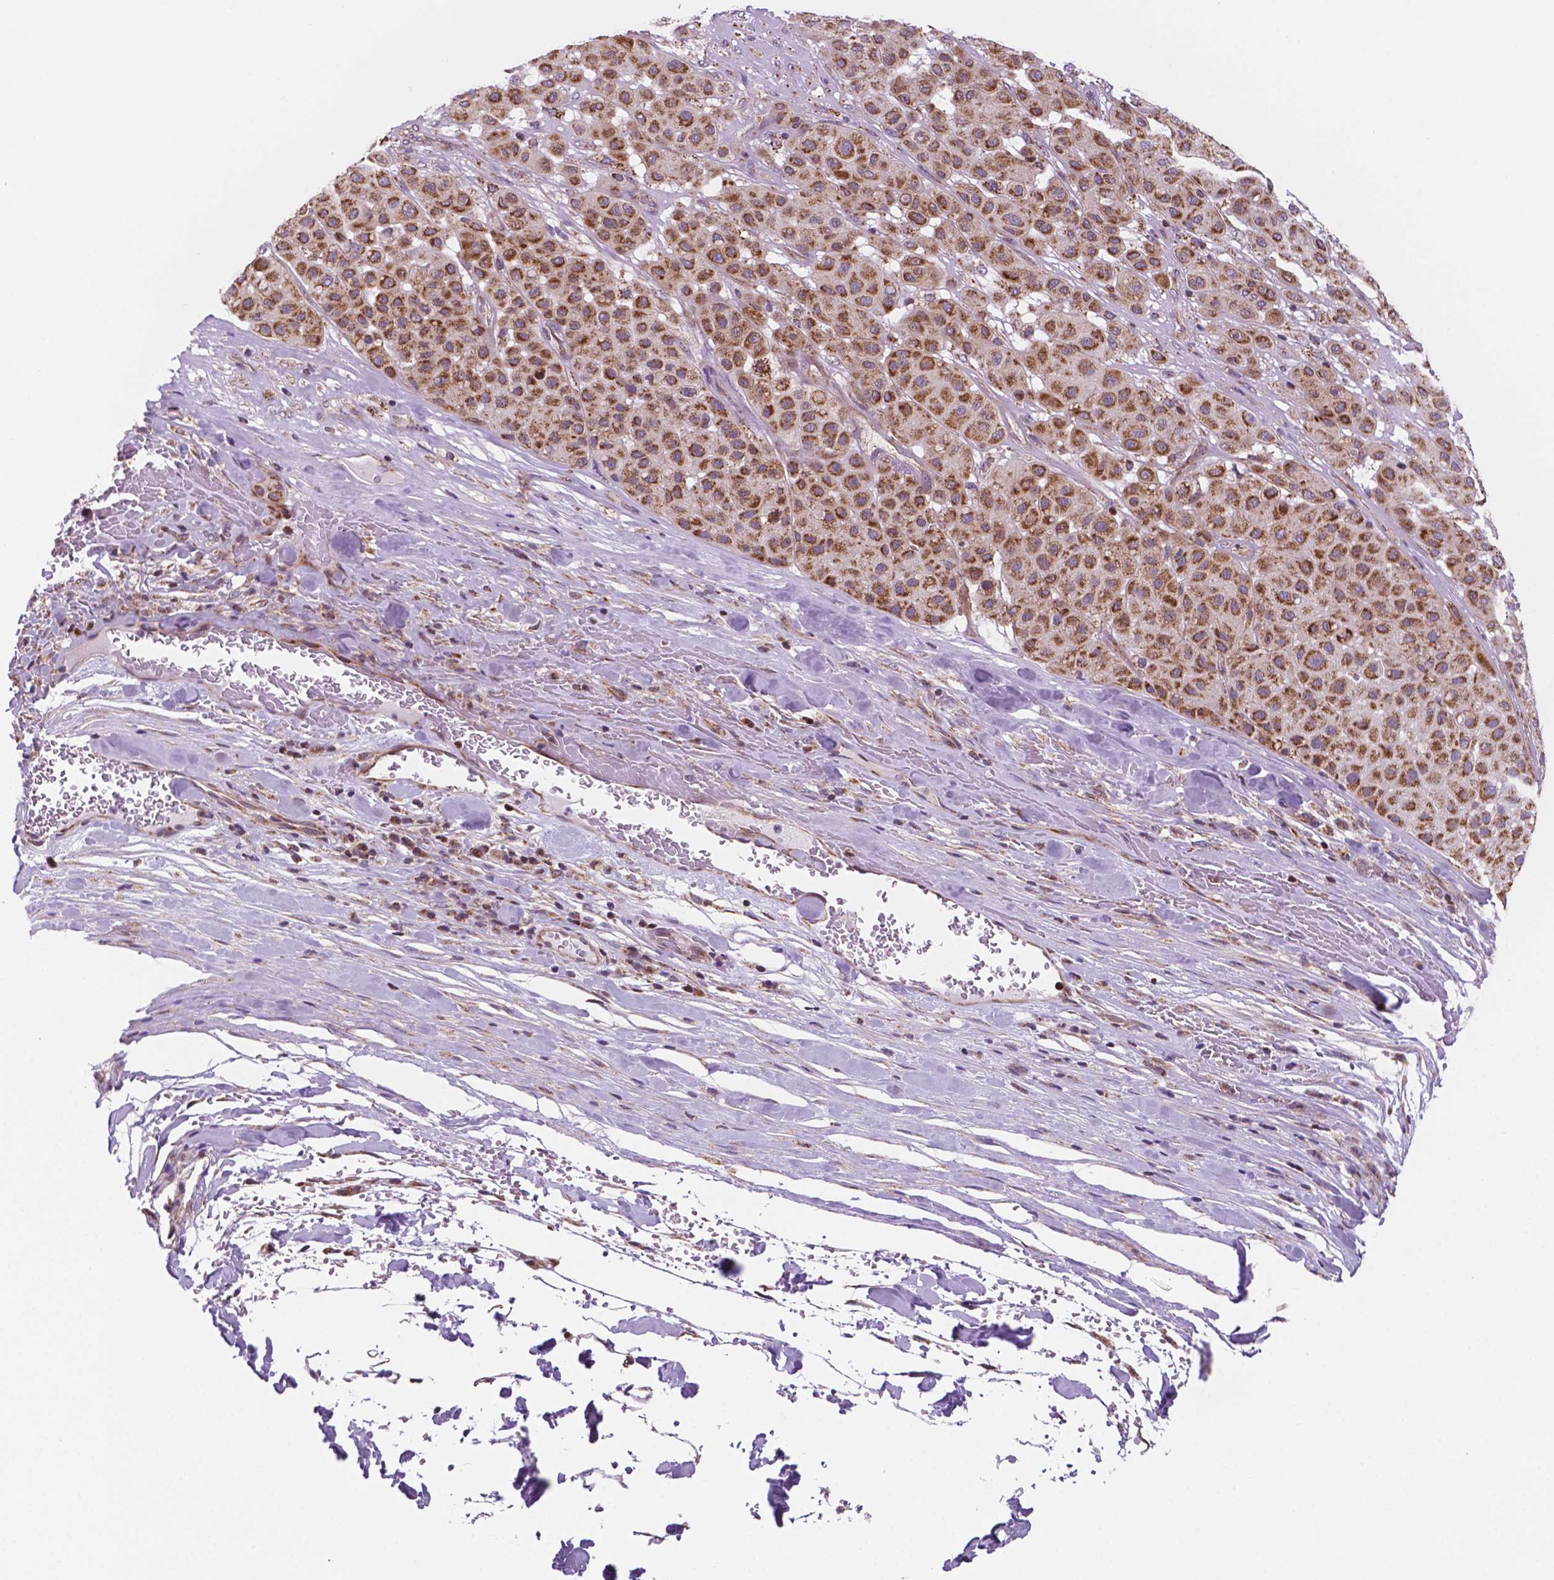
{"staining": {"intensity": "strong", "quantity": ">75%", "location": "cytoplasmic/membranous"}, "tissue": "melanoma", "cell_type": "Tumor cells", "image_type": "cancer", "snomed": [{"axis": "morphology", "description": "Malignant melanoma, Metastatic site"}, {"axis": "topography", "description": "Smooth muscle"}], "caption": "An immunohistochemistry (IHC) photomicrograph of neoplastic tissue is shown. Protein staining in brown highlights strong cytoplasmic/membranous positivity in malignant melanoma (metastatic site) within tumor cells. Ihc stains the protein of interest in brown and the nuclei are stained blue.", "gene": "GEMIN4", "patient": {"sex": "male", "age": 41}}